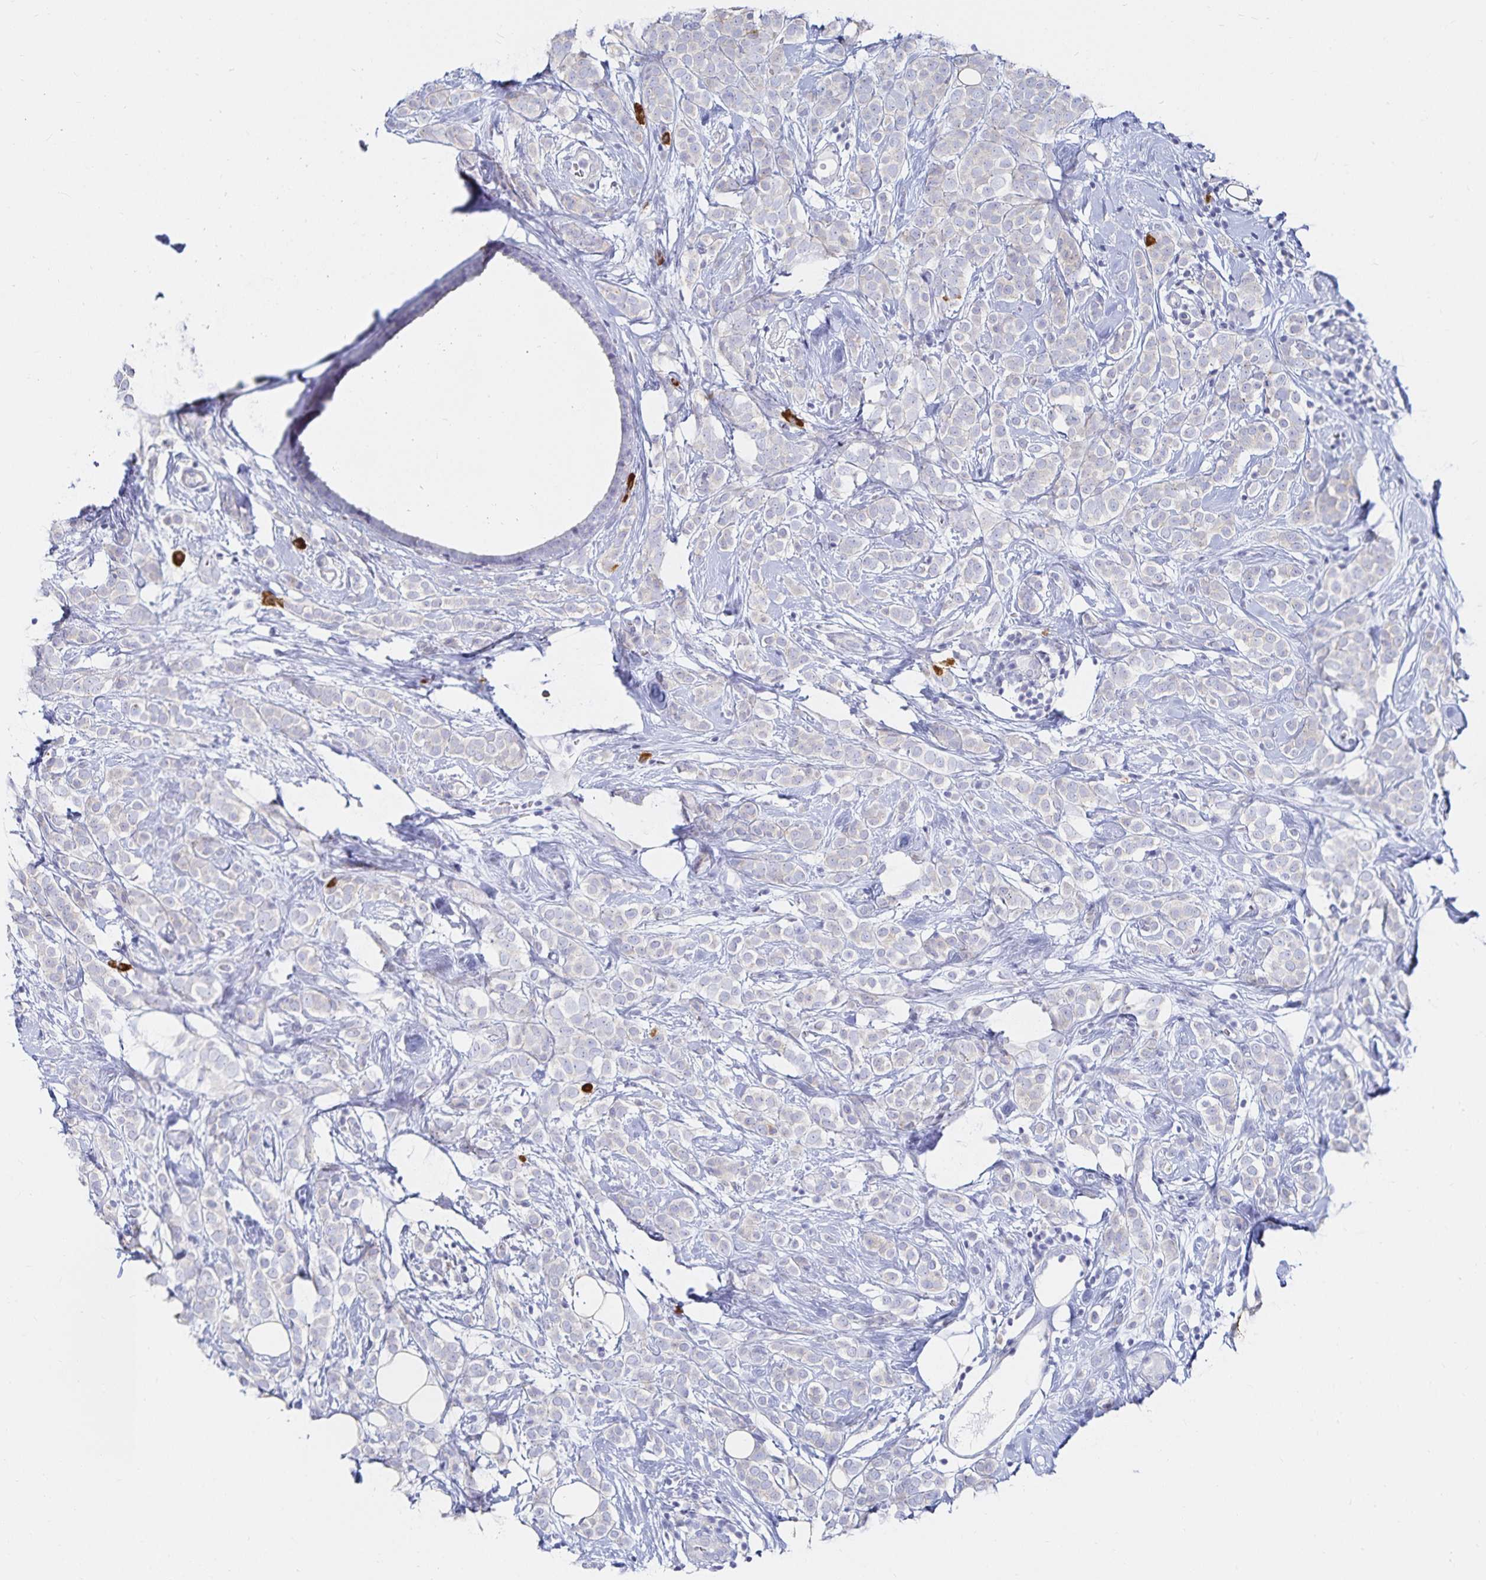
{"staining": {"intensity": "negative", "quantity": "none", "location": "none"}, "tissue": "breast cancer", "cell_type": "Tumor cells", "image_type": "cancer", "snomed": [{"axis": "morphology", "description": "Lobular carcinoma"}, {"axis": "topography", "description": "Breast"}], "caption": "Lobular carcinoma (breast) was stained to show a protein in brown. There is no significant staining in tumor cells.", "gene": "TNIP1", "patient": {"sex": "female", "age": 49}}